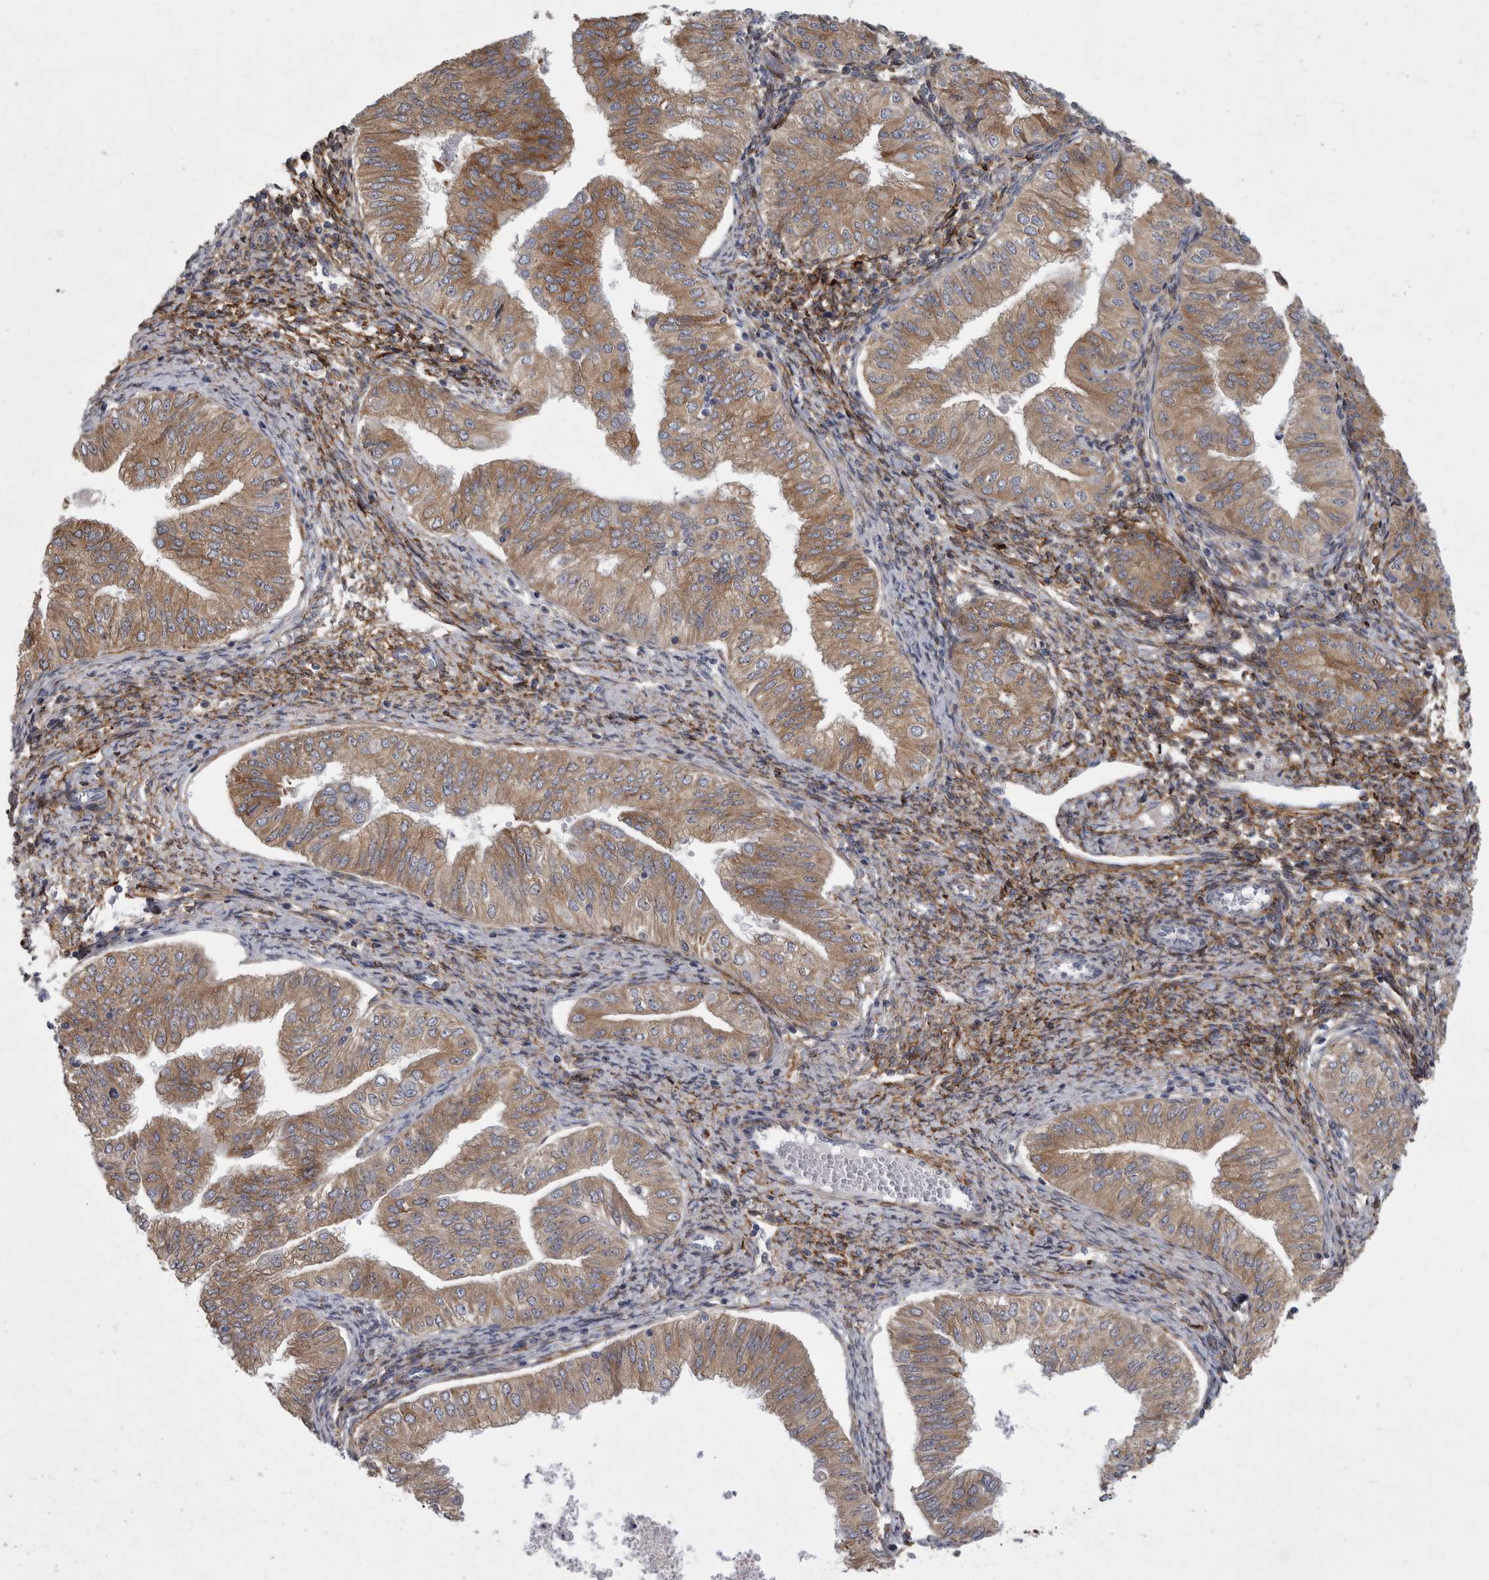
{"staining": {"intensity": "moderate", "quantity": ">75%", "location": "cytoplasmic/membranous"}, "tissue": "endometrial cancer", "cell_type": "Tumor cells", "image_type": "cancer", "snomed": [{"axis": "morphology", "description": "Normal tissue, NOS"}, {"axis": "morphology", "description": "Adenocarcinoma, NOS"}, {"axis": "topography", "description": "Endometrium"}], "caption": "This histopathology image exhibits adenocarcinoma (endometrial) stained with IHC to label a protein in brown. The cytoplasmic/membranous of tumor cells show moderate positivity for the protein. Nuclei are counter-stained blue.", "gene": "MINPP1", "patient": {"sex": "female", "age": 53}}